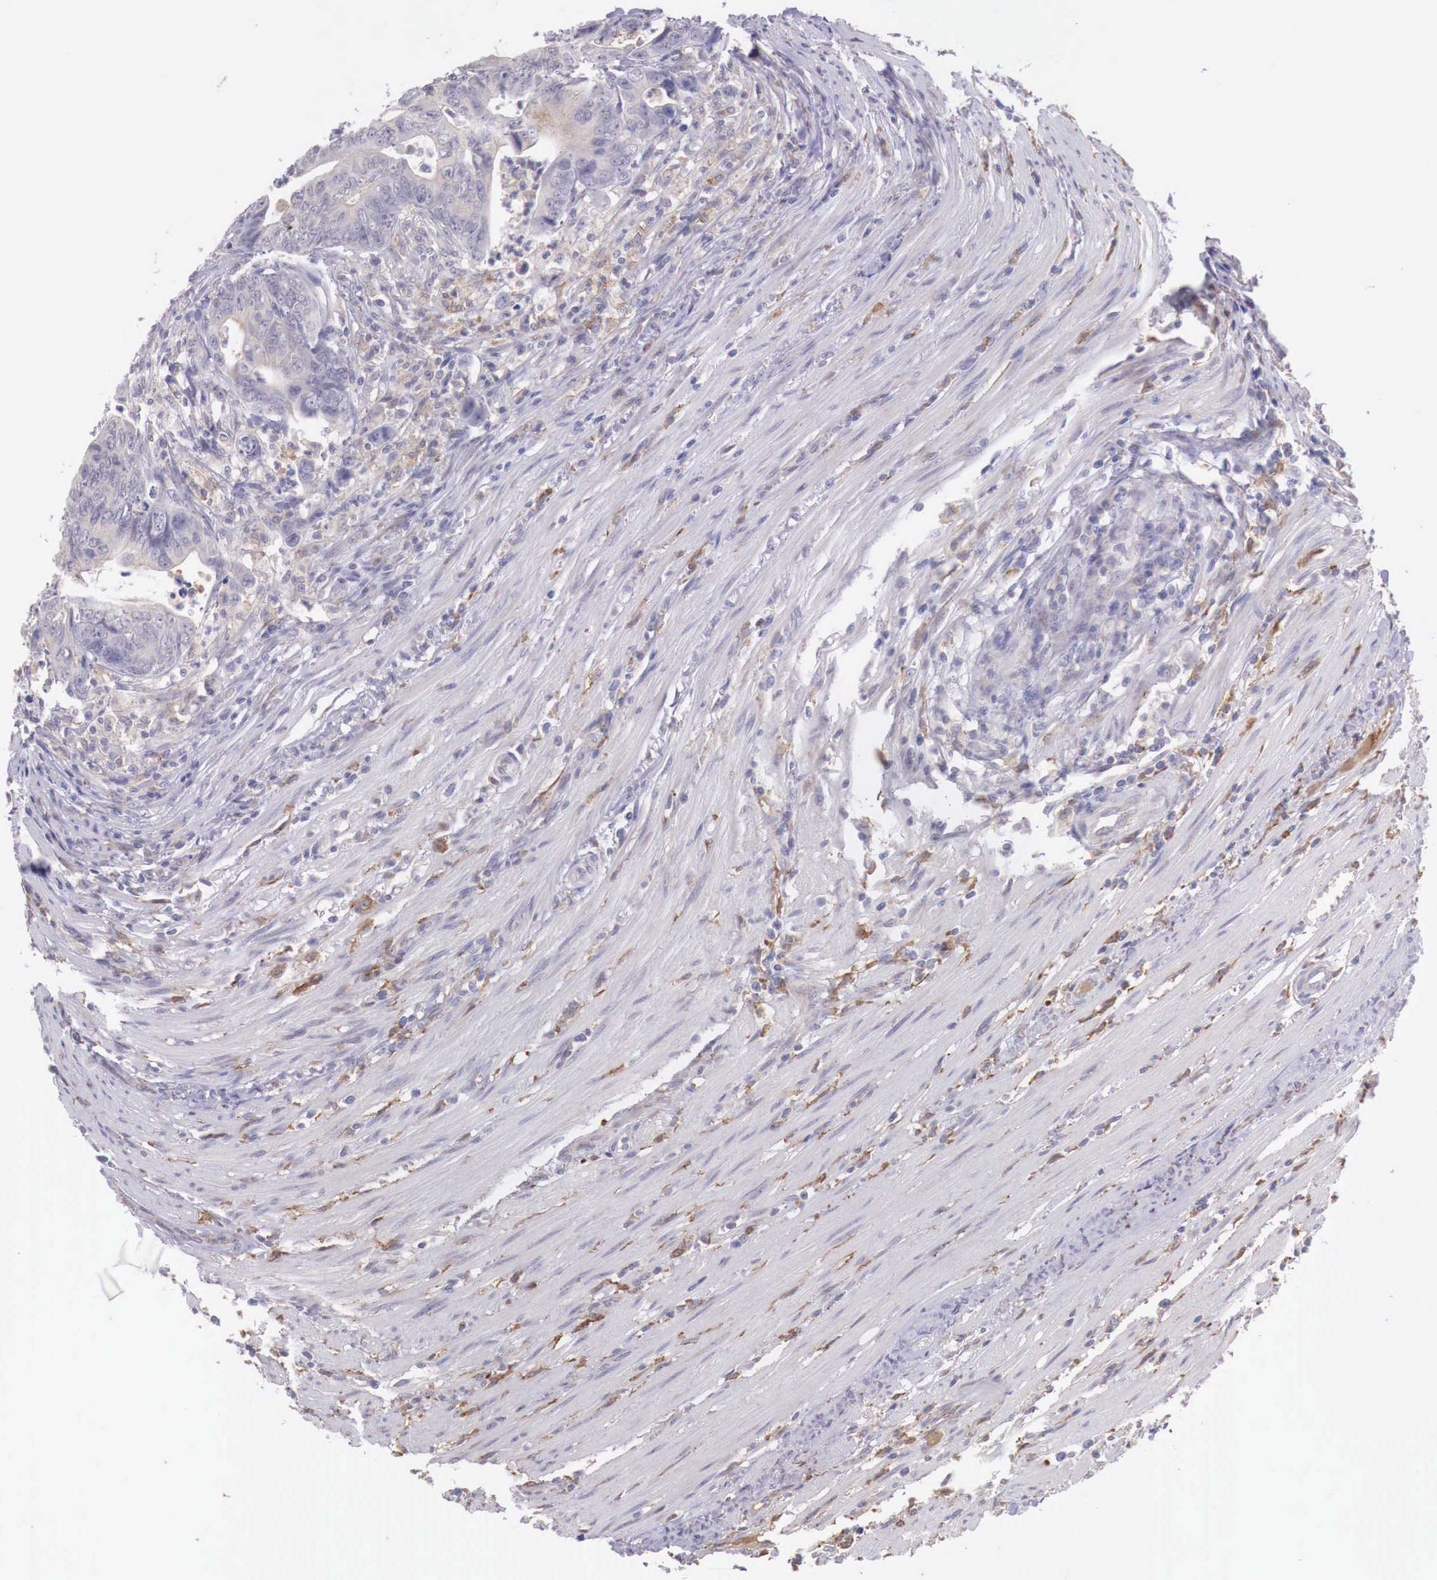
{"staining": {"intensity": "weak", "quantity": "25%-75%", "location": "cytoplasmic/membranous"}, "tissue": "colorectal cancer", "cell_type": "Tumor cells", "image_type": "cancer", "snomed": [{"axis": "morphology", "description": "Adenocarcinoma, NOS"}, {"axis": "topography", "description": "Colon"}], "caption": "Adenocarcinoma (colorectal) stained with a protein marker shows weak staining in tumor cells.", "gene": "CHRDL1", "patient": {"sex": "female", "age": 78}}